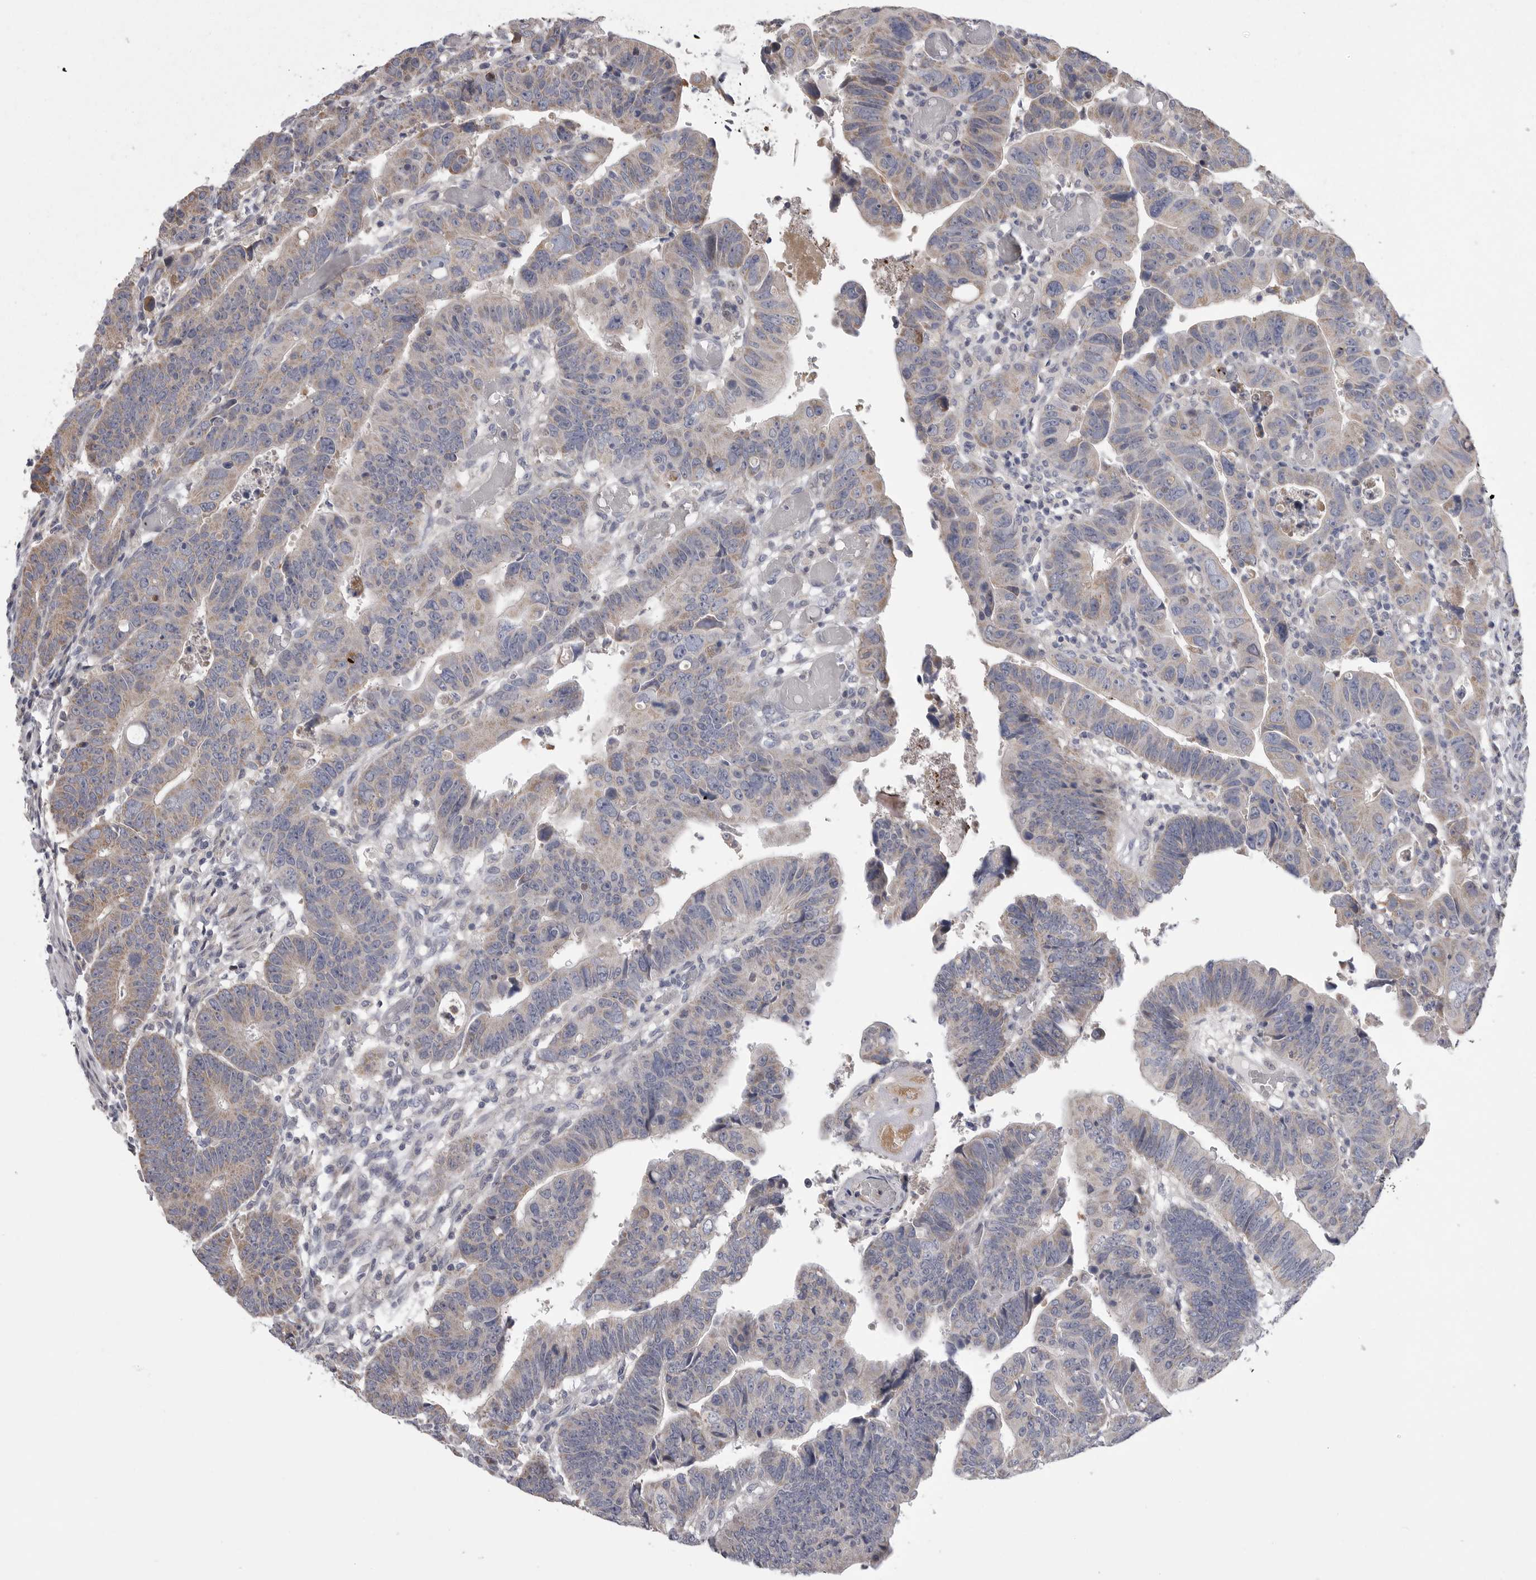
{"staining": {"intensity": "weak", "quantity": "<25%", "location": "cytoplasmic/membranous"}, "tissue": "colorectal cancer", "cell_type": "Tumor cells", "image_type": "cancer", "snomed": [{"axis": "morphology", "description": "Adenocarcinoma, NOS"}, {"axis": "topography", "description": "Rectum"}], "caption": "The immunohistochemistry (IHC) micrograph has no significant expression in tumor cells of colorectal cancer (adenocarcinoma) tissue. Brightfield microscopy of immunohistochemistry stained with DAB (brown) and hematoxylin (blue), captured at high magnification.", "gene": "CRP", "patient": {"sex": "female", "age": 65}}